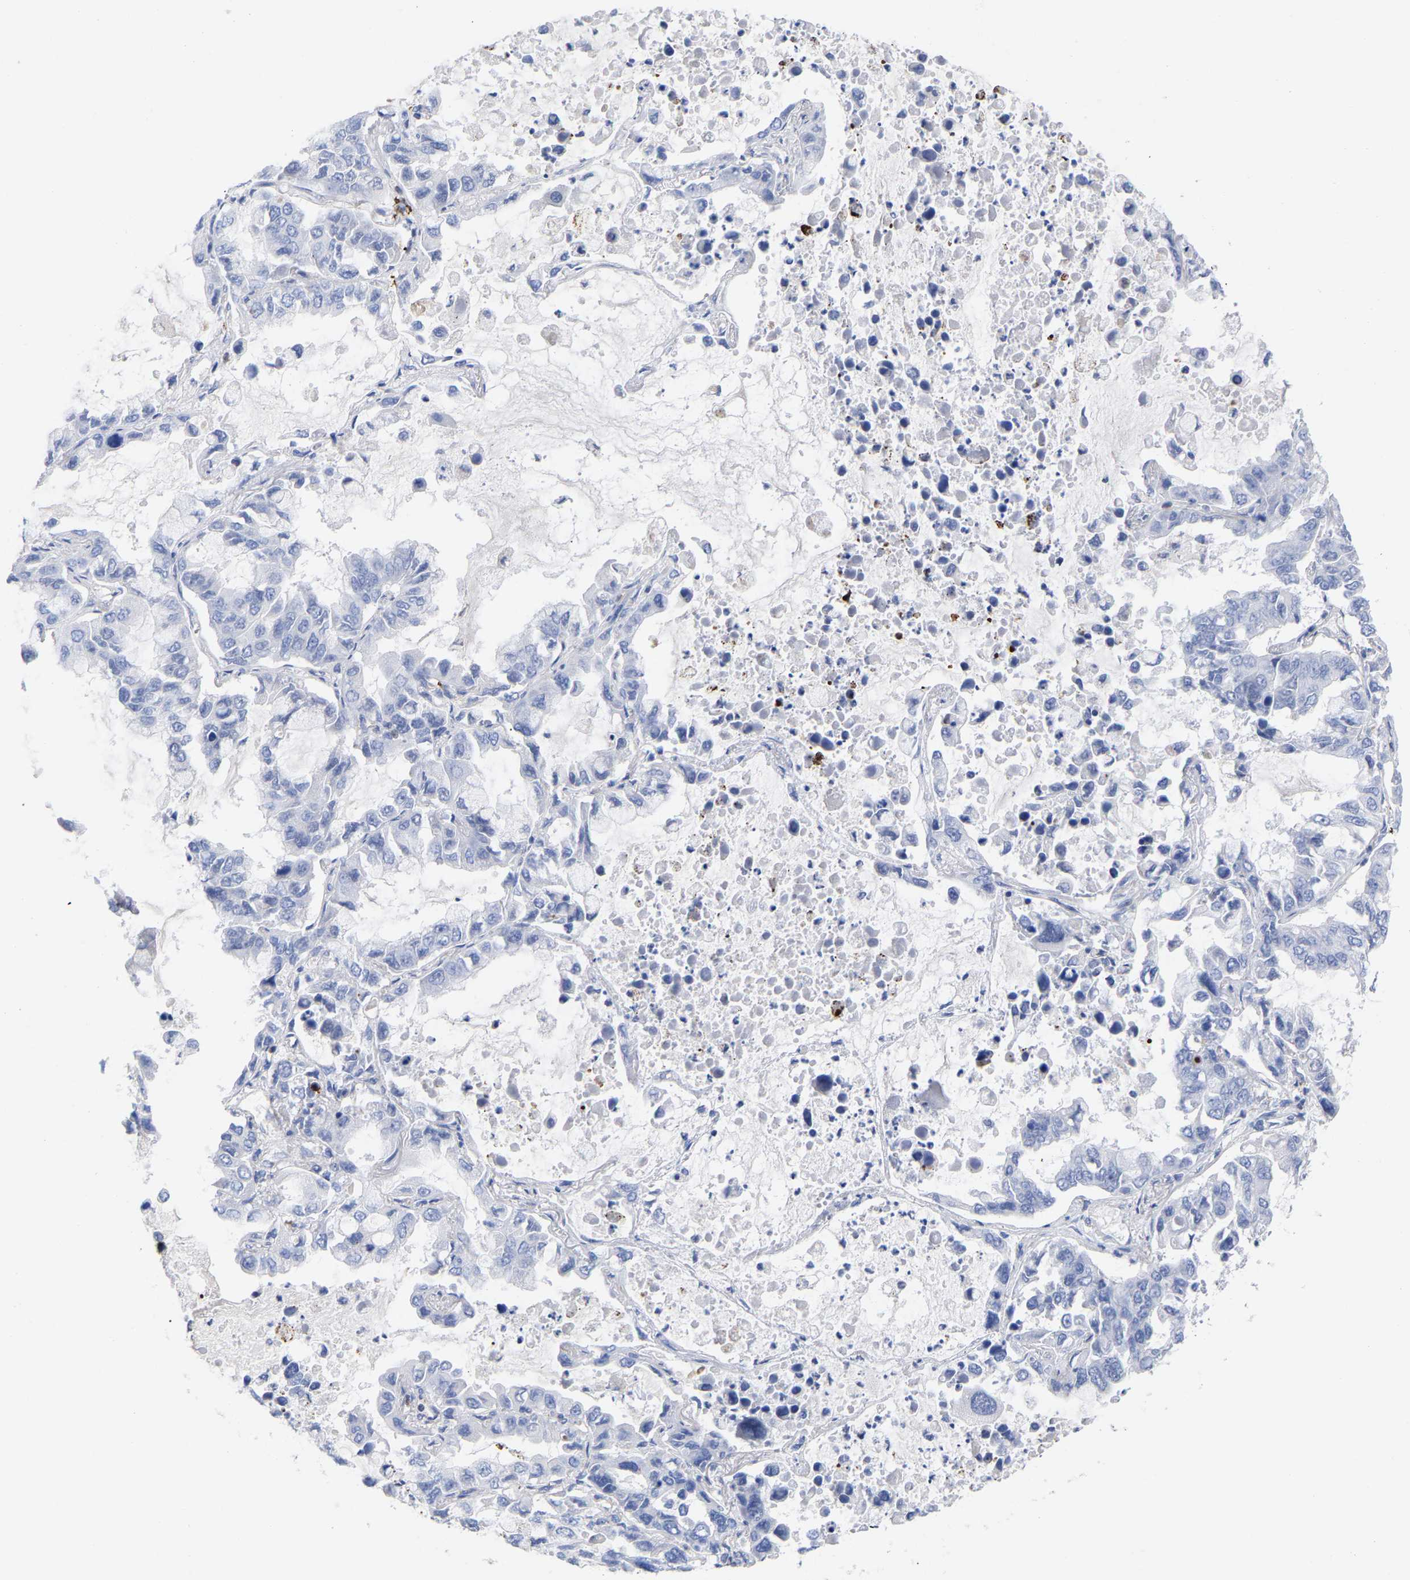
{"staining": {"intensity": "negative", "quantity": "none", "location": "none"}, "tissue": "lung cancer", "cell_type": "Tumor cells", "image_type": "cancer", "snomed": [{"axis": "morphology", "description": "Adenocarcinoma, NOS"}, {"axis": "topography", "description": "Lung"}], "caption": "Lung cancer stained for a protein using IHC reveals no staining tumor cells.", "gene": "GIMAP4", "patient": {"sex": "male", "age": 64}}